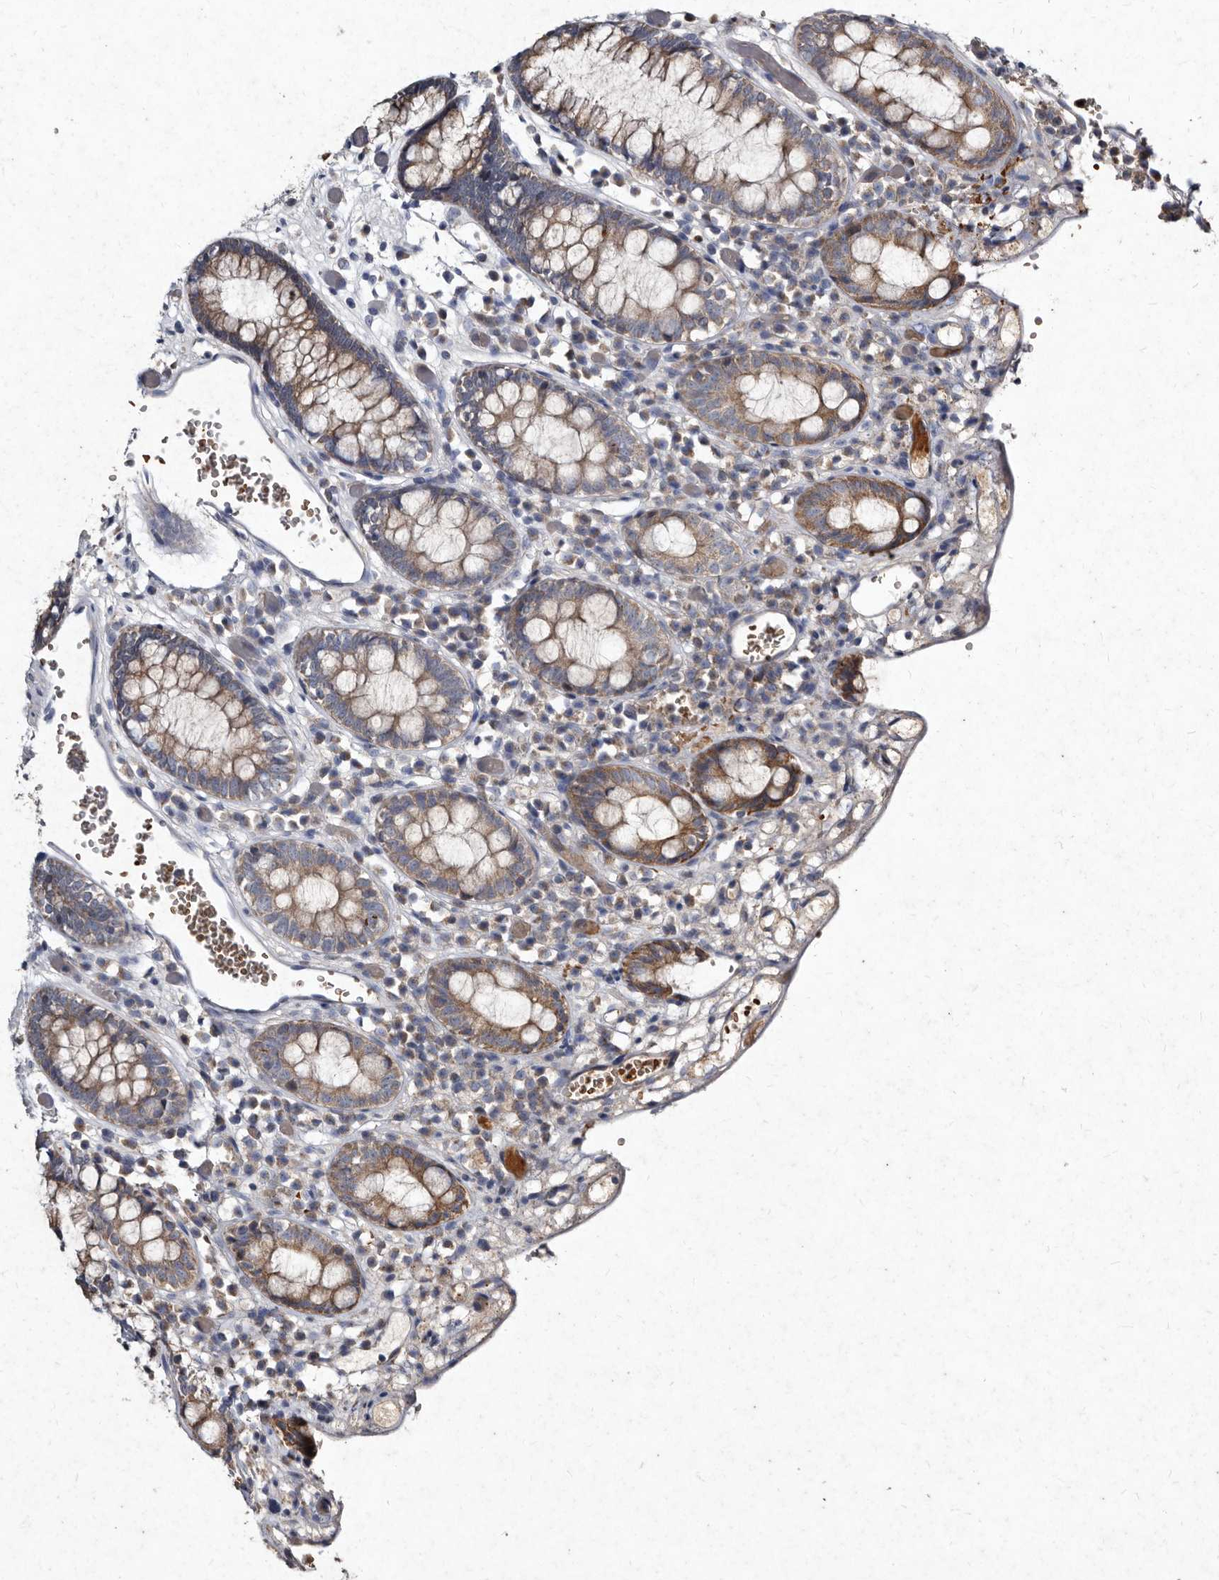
{"staining": {"intensity": "weak", "quantity": "25%-75%", "location": "cytoplasmic/membranous"}, "tissue": "colon", "cell_type": "Endothelial cells", "image_type": "normal", "snomed": [{"axis": "morphology", "description": "Normal tissue, NOS"}, {"axis": "topography", "description": "Colon"}], "caption": "Approximately 25%-75% of endothelial cells in benign human colon exhibit weak cytoplasmic/membranous protein staining as visualized by brown immunohistochemical staining.", "gene": "YPEL1", "patient": {"sex": "male", "age": 14}}